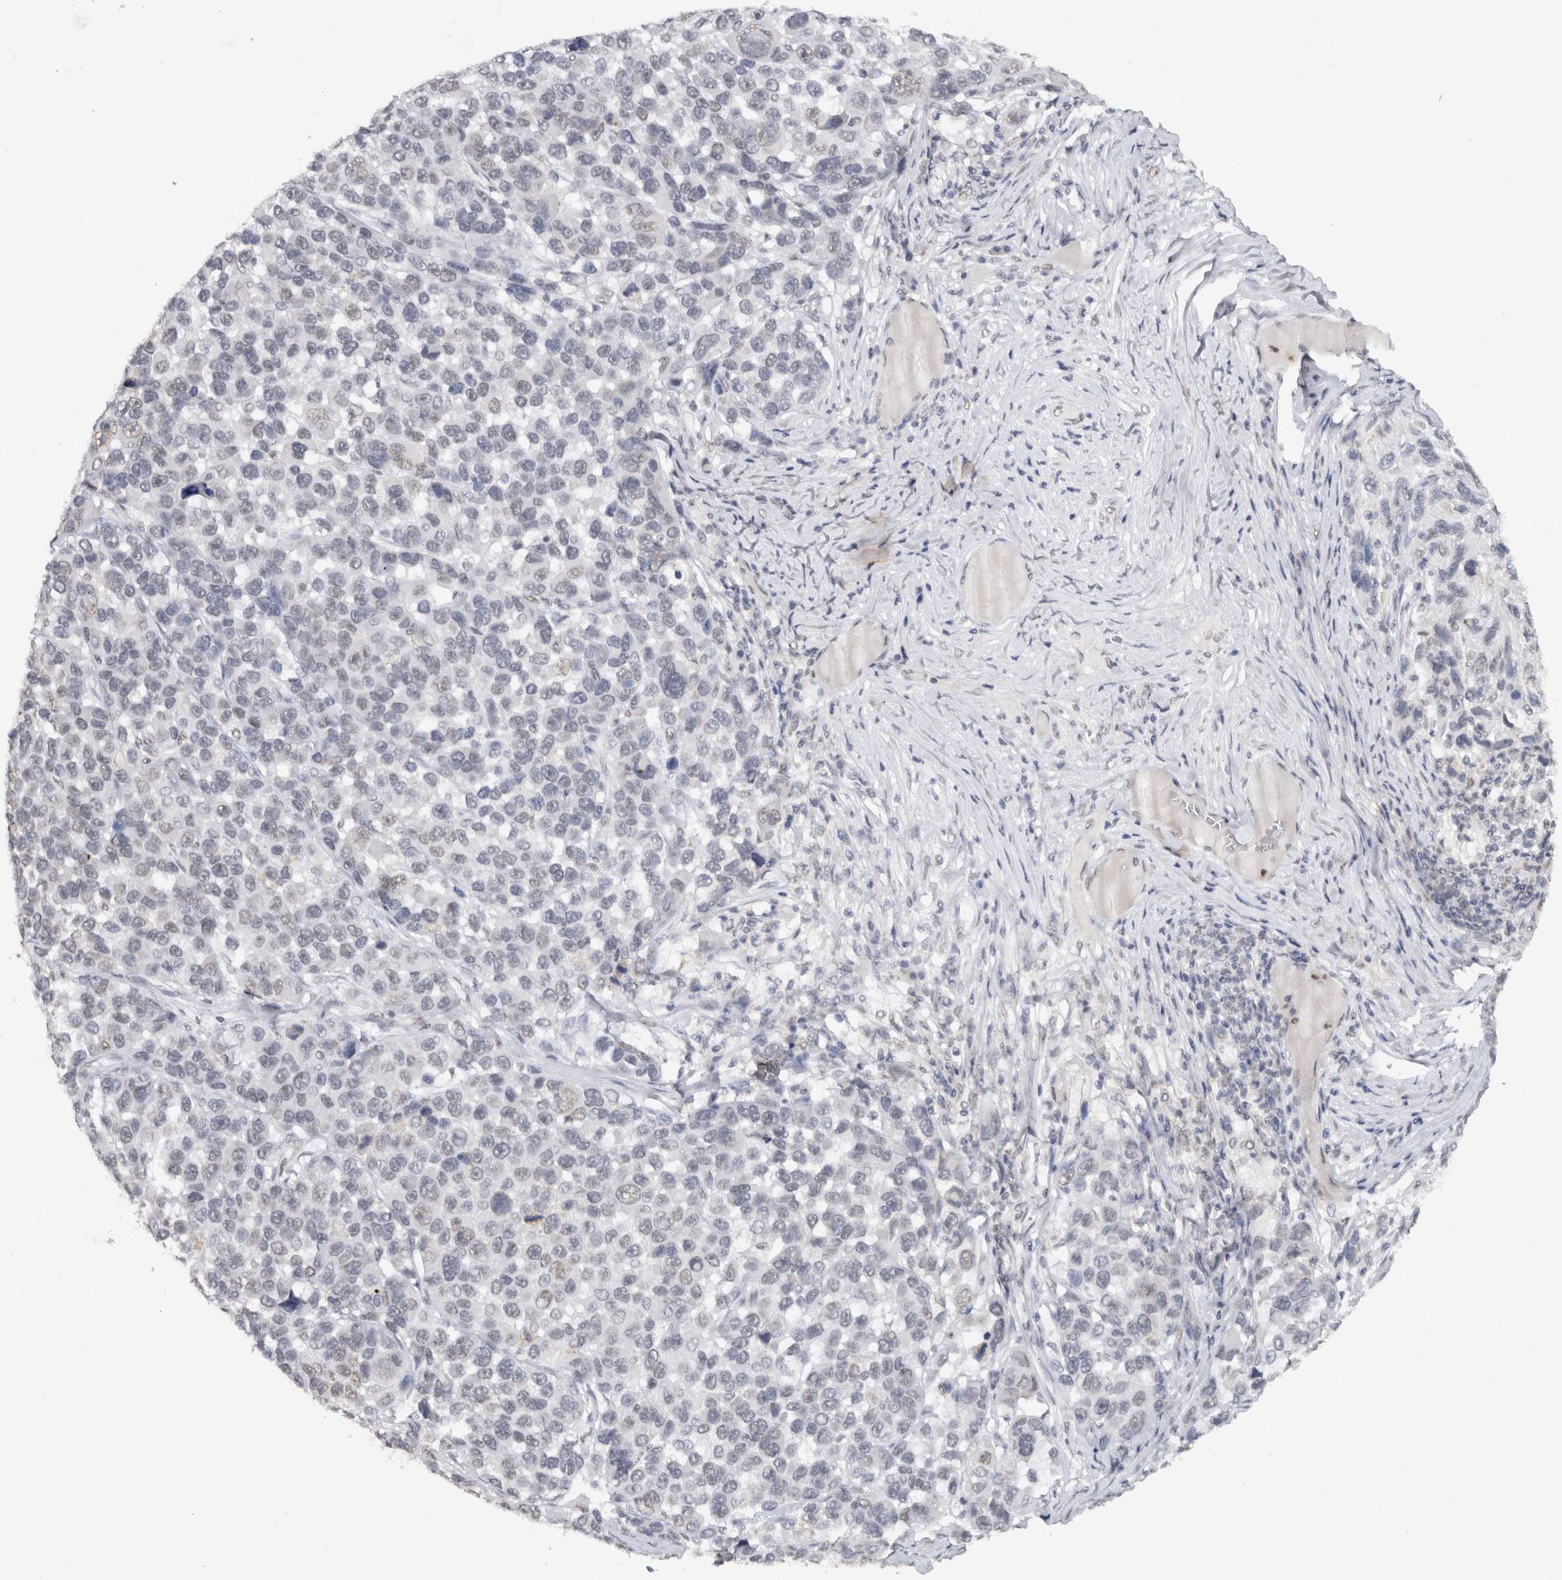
{"staining": {"intensity": "negative", "quantity": "none", "location": "none"}, "tissue": "melanoma", "cell_type": "Tumor cells", "image_type": "cancer", "snomed": [{"axis": "morphology", "description": "Malignant melanoma, NOS"}, {"axis": "topography", "description": "Skin"}], "caption": "DAB (3,3'-diaminobenzidine) immunohistochemical staining of melanoma demonstrates no significant staining in tumor cells.", "gene": "RPS6KA2", "patient": {"sex": "male", "age": 53}}